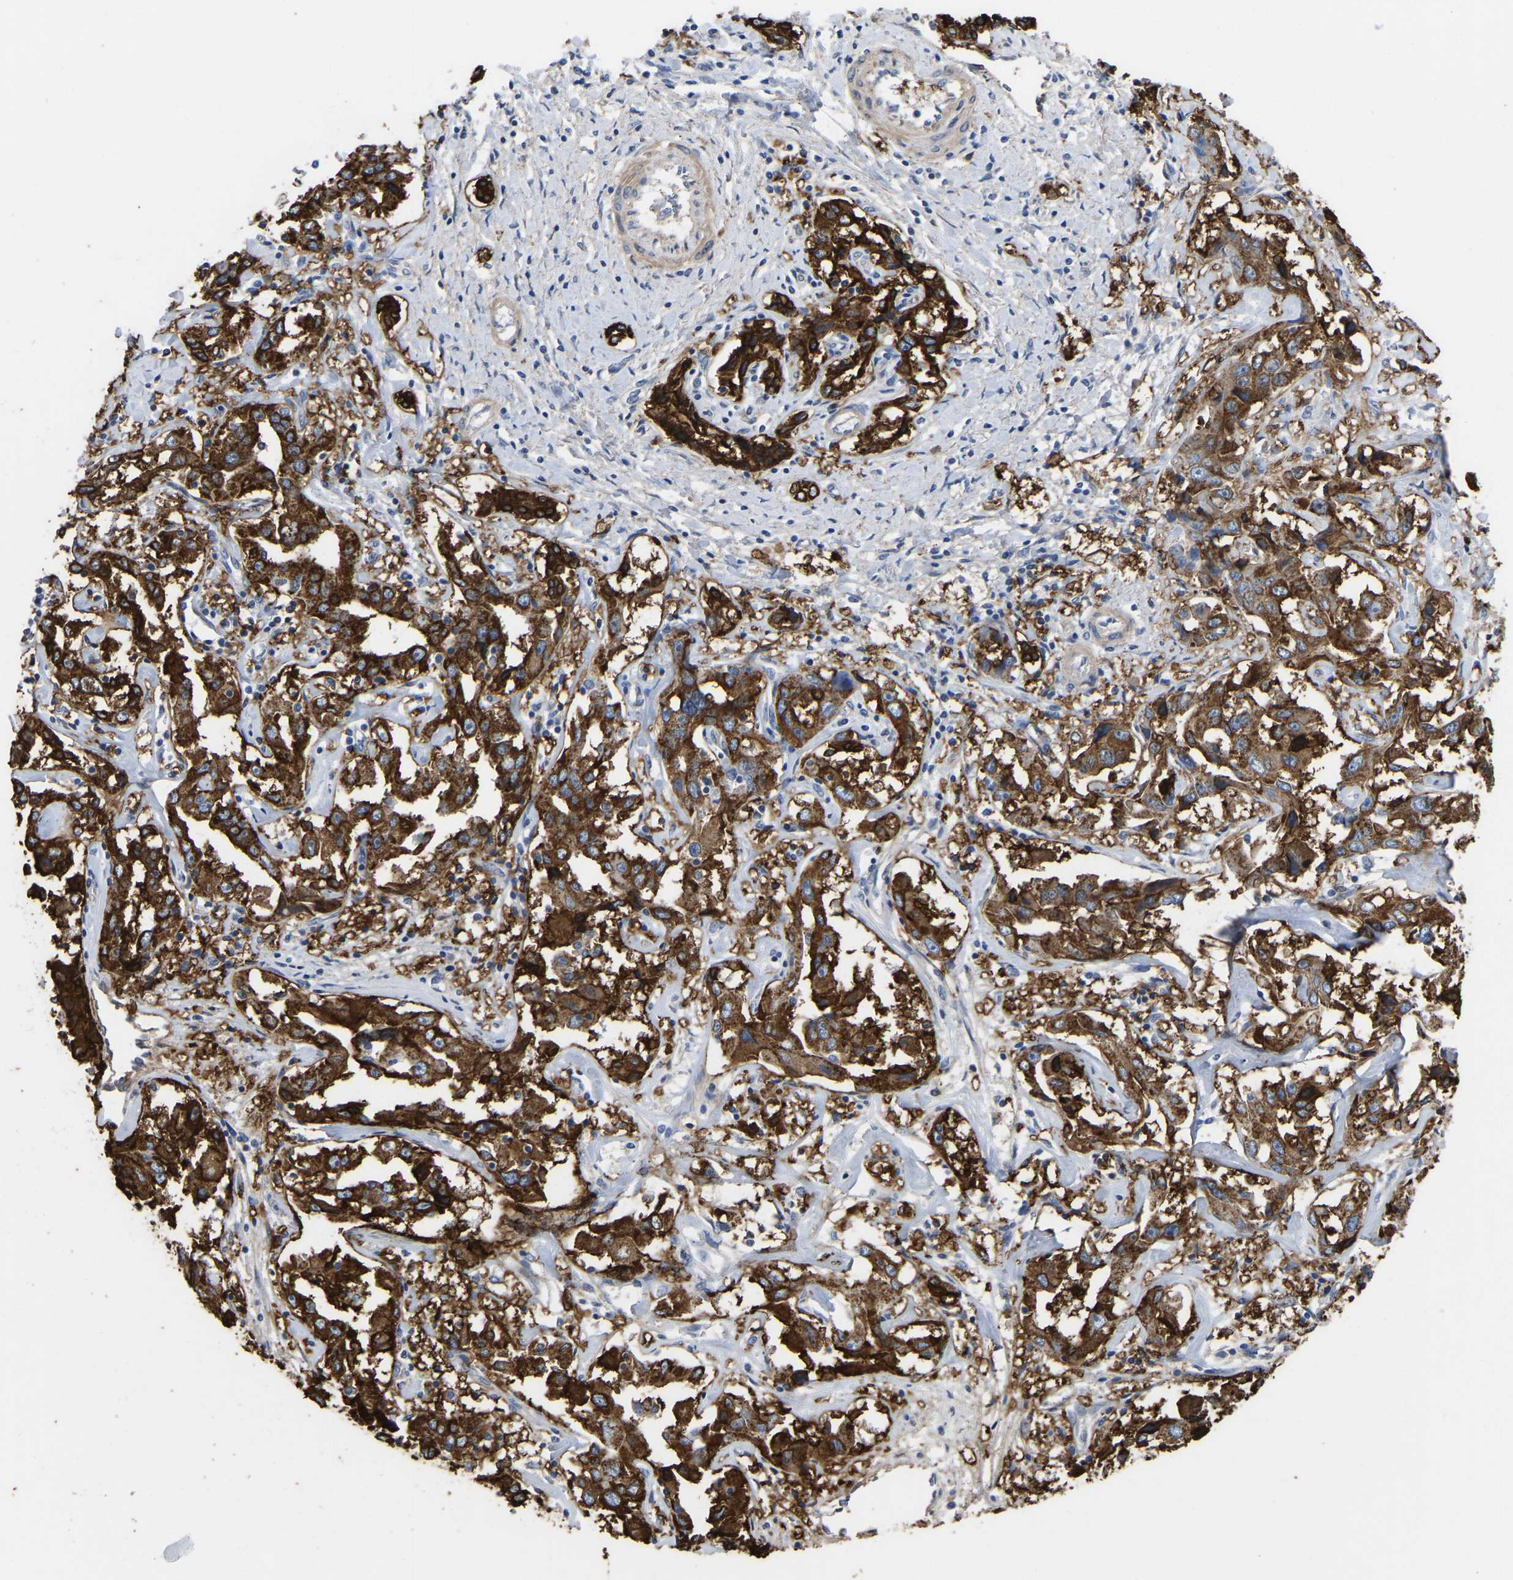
{"staining": {"intensity": "strong", "quantity": ">75%", "location": "cytoplasmic/membranous"}, "tissue": "liver cancer", "cell_type": "Tumor cells", "image_type": "cancer", "snomed": [{"axis": "morphology", "description": "Cholangiocarcinoma"}, {"axis": "topography", "description": "Liver"}], "caption": "The micrograph exhibits a brown stain indicating the presence of a protein in the cytoplasmic/membranous of tumor cells in cholangiocarcinoma (liver).", "gene": "ZNF449", "patient": {"sex": "male", "age": 59}}